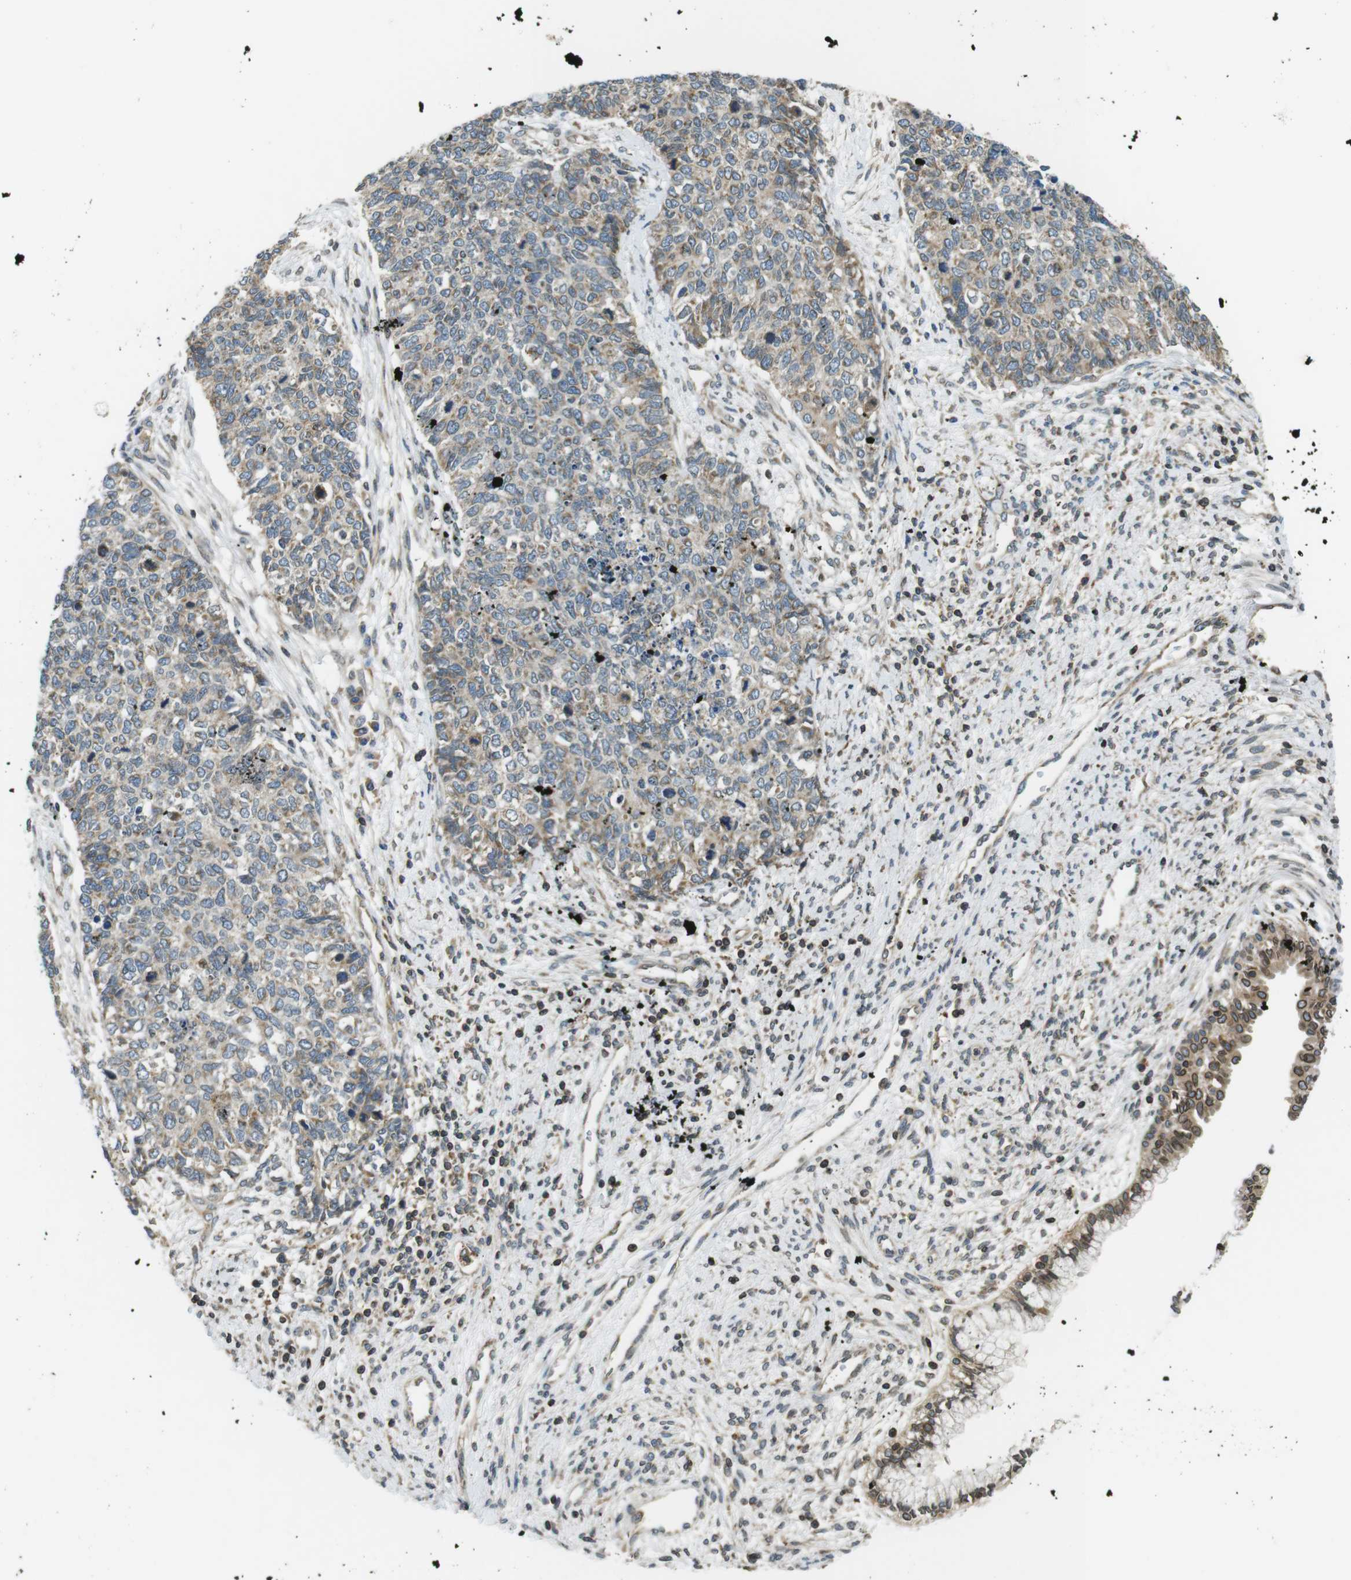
{"staining": {"intensity": "weak", "quantity": "<25%", "location": "cytoplasmic/membranous,nuclear"}, "tissue": "cervical cancer", "cell_type": "Tumor cells", "image_type": "cancer", "snomed": [{"axis": "morphology", "description": "Squamous cell carcinoma, NOS"}, {"axis": "topography", "description": "Cervix"}], "caption": "Immunohistochemistry of human squamous cell carcinoma (cervical) exhibits no expression in tumor cells.", "gene": "TMX4", "patient": {"sex": "female", "age": 63}}